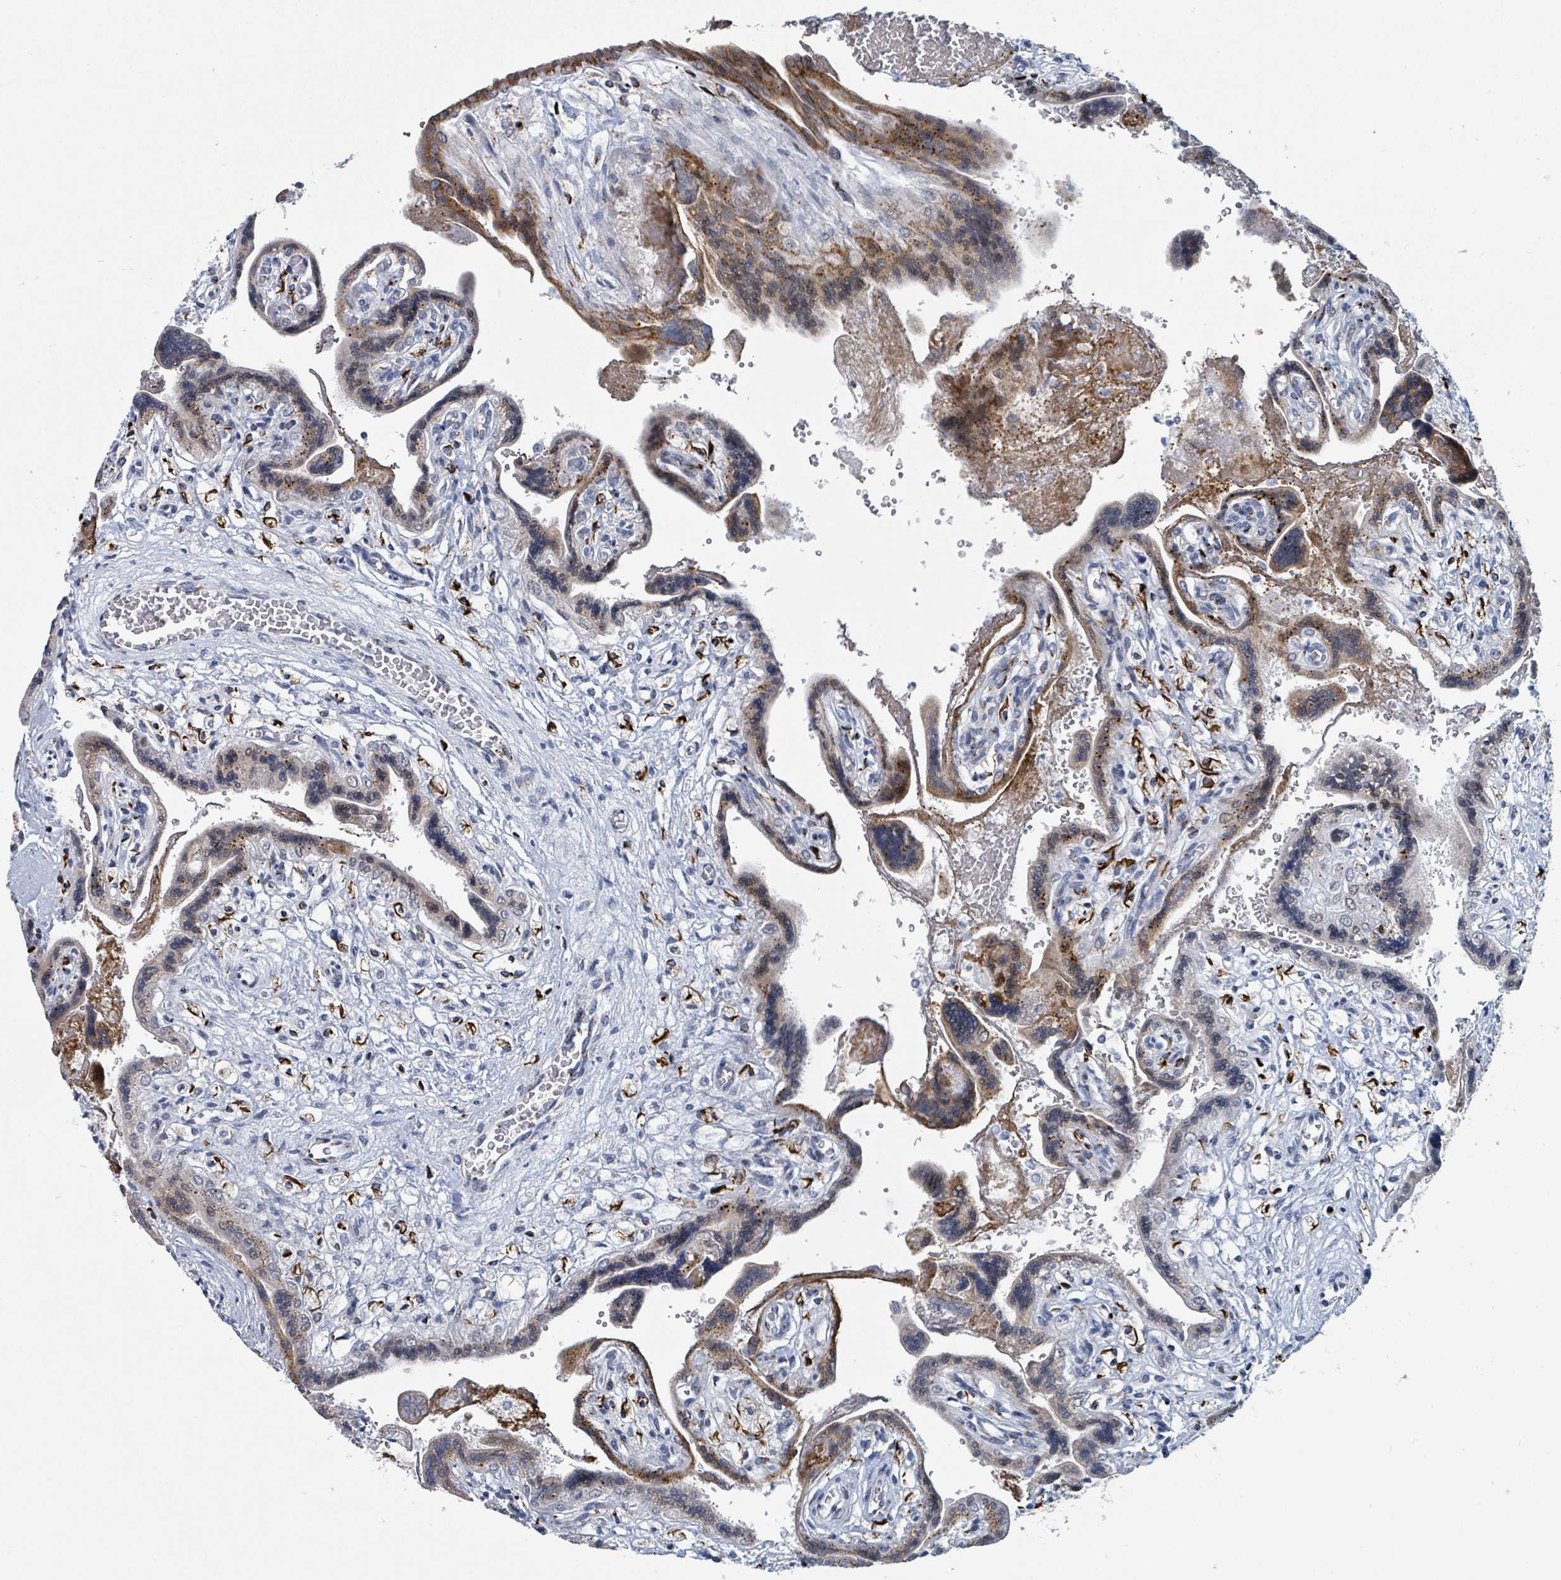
{"staining": {"intensity": "moderate", "quantity": ">75%", "location": "cytoplasmic/membranous"}, "tissue": "placenta", "cell_type": "Trophoblastic cells", "image_type": "normal", "snomed": [{"axis": "morphology", "description": "Normal tissue, NOS"}, {"axis": "topography", "description": "Placenta"}], "caption": "Immunohistochemistry (IHC) histopathology image of benign placenta: placenta stained using IHC demonstrates medium levels of moderate protein expression localized specifically in the cytoplasmic/membranous of trophoblastic cells, appearing as a cytoplasmic/membranous brown color.", "gene": "DCAF5", "patient": {"sex": "female", "age": 37}}